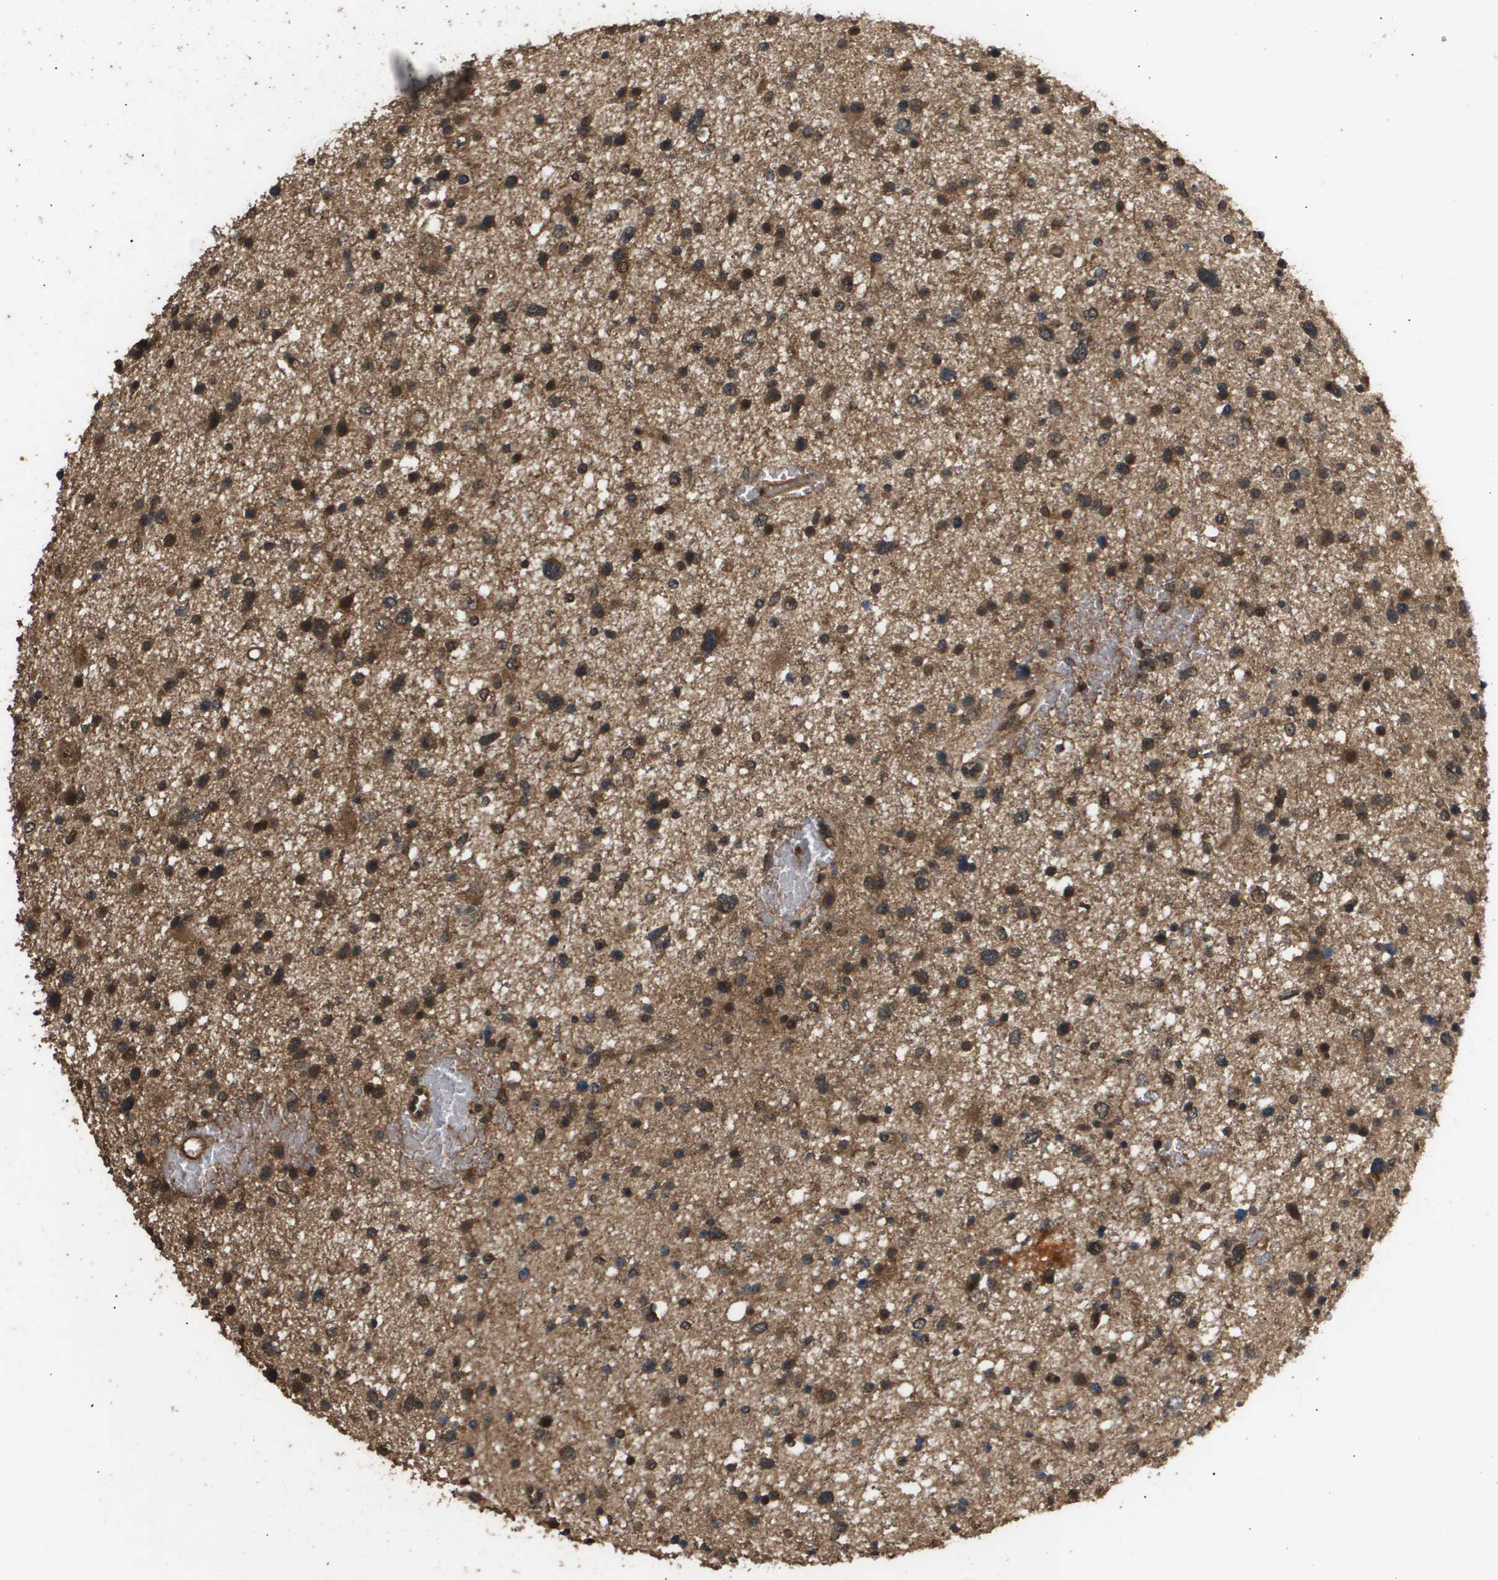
{"staining": {"intensity": "moderate", "quantity": ">75%", "location": "cytoplasmic/membranous,nuclear"}, "tissue": "glioma", "cell_type": "Tumor cells", "image_type": "cancer", "snomed": [{"axis": "morphology", "description": "Glioma, malignant, Low grade"}, {"axis": "topography", "description": "Brain"}], "caption": "Immunohistochemical staining of human malignant glioma (low-grade) reveals medium levels of moderate cytoplasmic/membranous and nuclear protein expression in approximately >75% of tumor cells.", "gene": "ING1", "patient": {"sex": "female", "age": 37}}